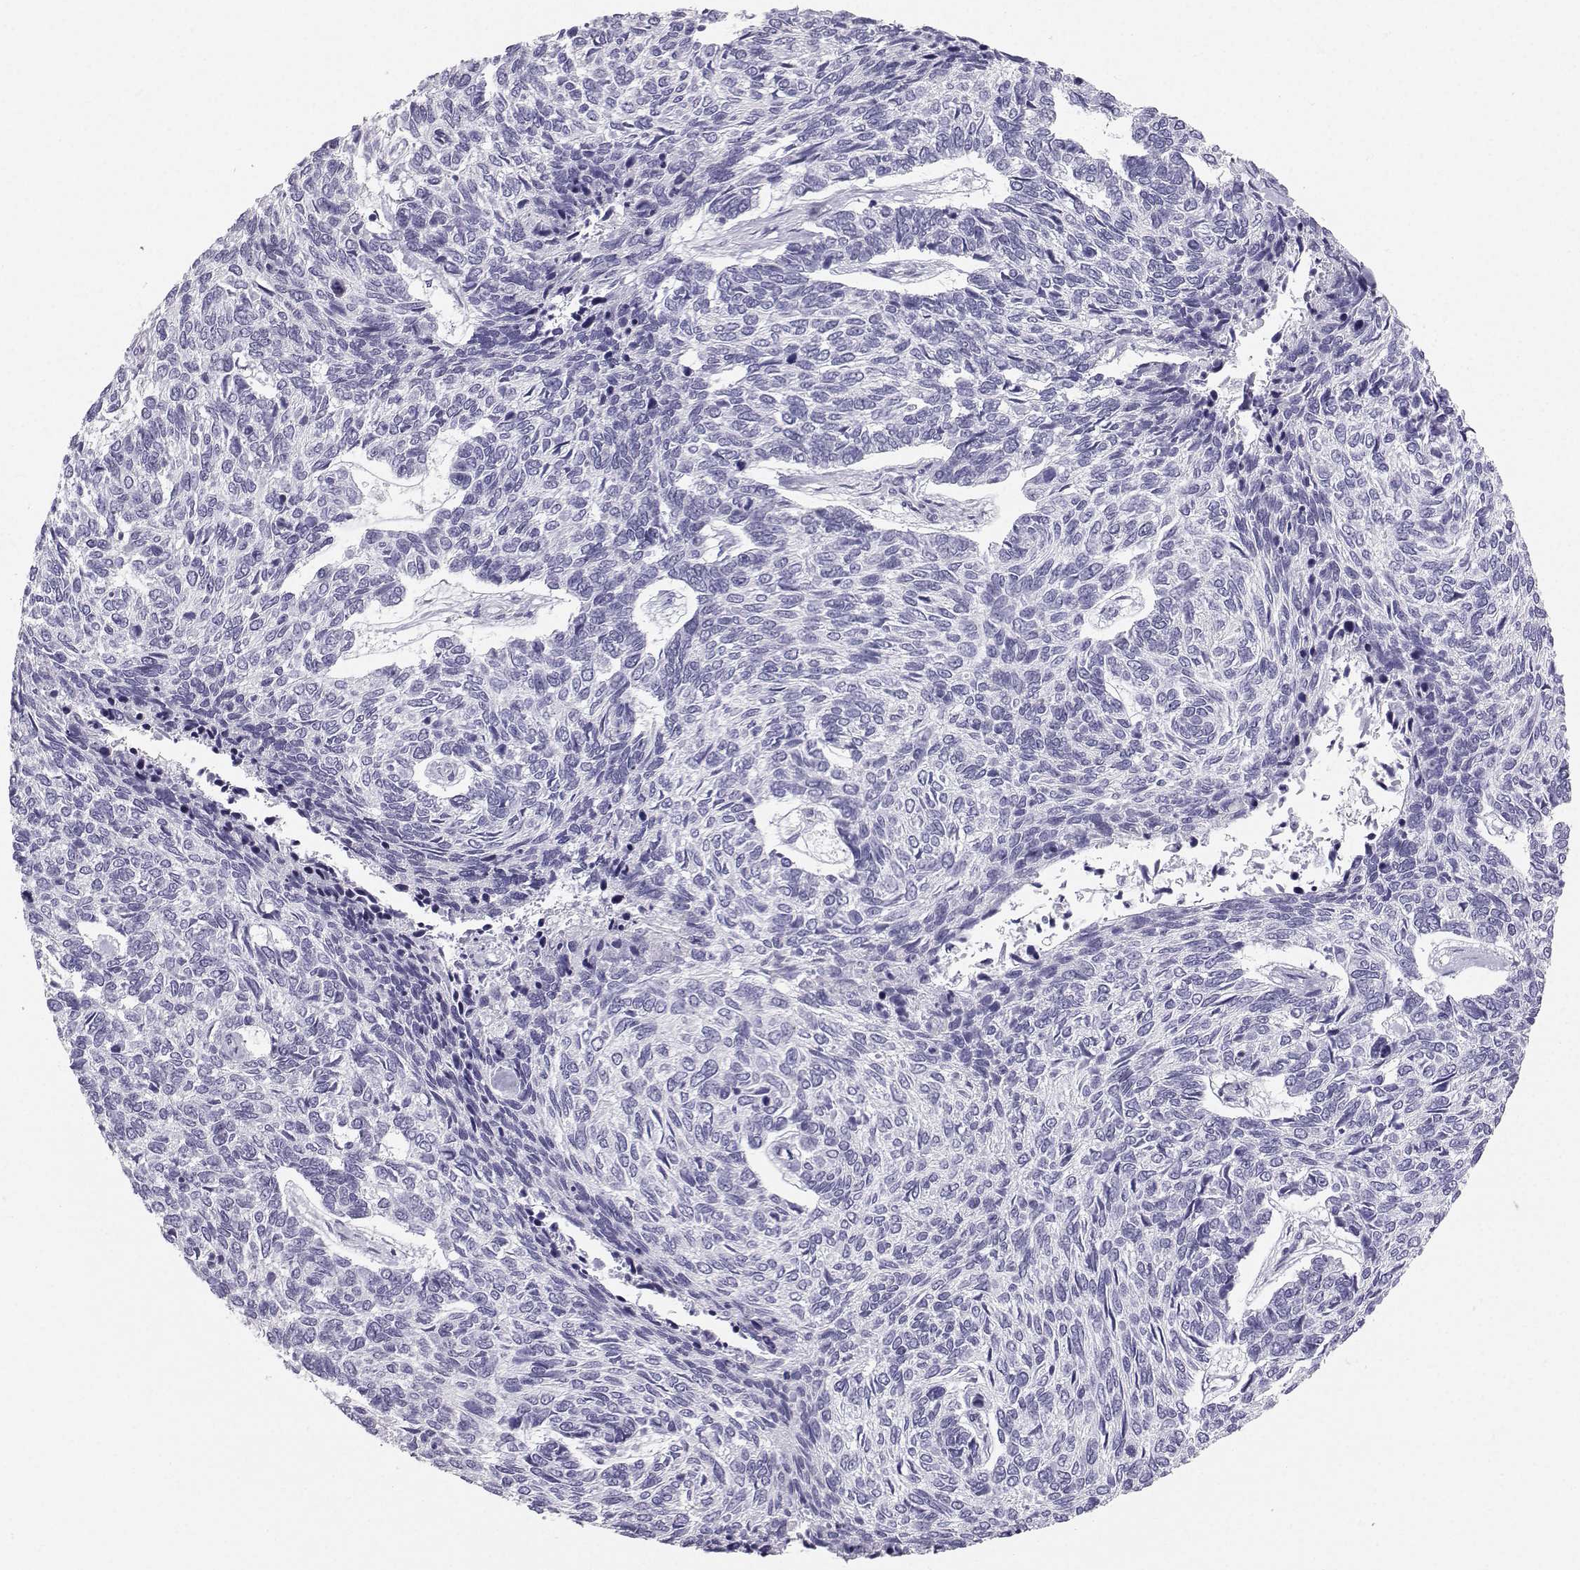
{"staining": {"intensity": "negative", "quantity": "none", "location": "none"}, "tissue": "skin cancer", "cell_type": "Tumor cells", "image_type": "cancer", "snomed": [{"axis": "morphology", "description": "Basal cell carcinoma"}, {"axis": "topography", "description": "Skin"}], "caption": "IHC of human skin cancer shows no staining in tumor cells. (DAB immunohistochemistry, high magnification).", "gene": "IQCD", "patient": {"sex": "female", "age": 65}}